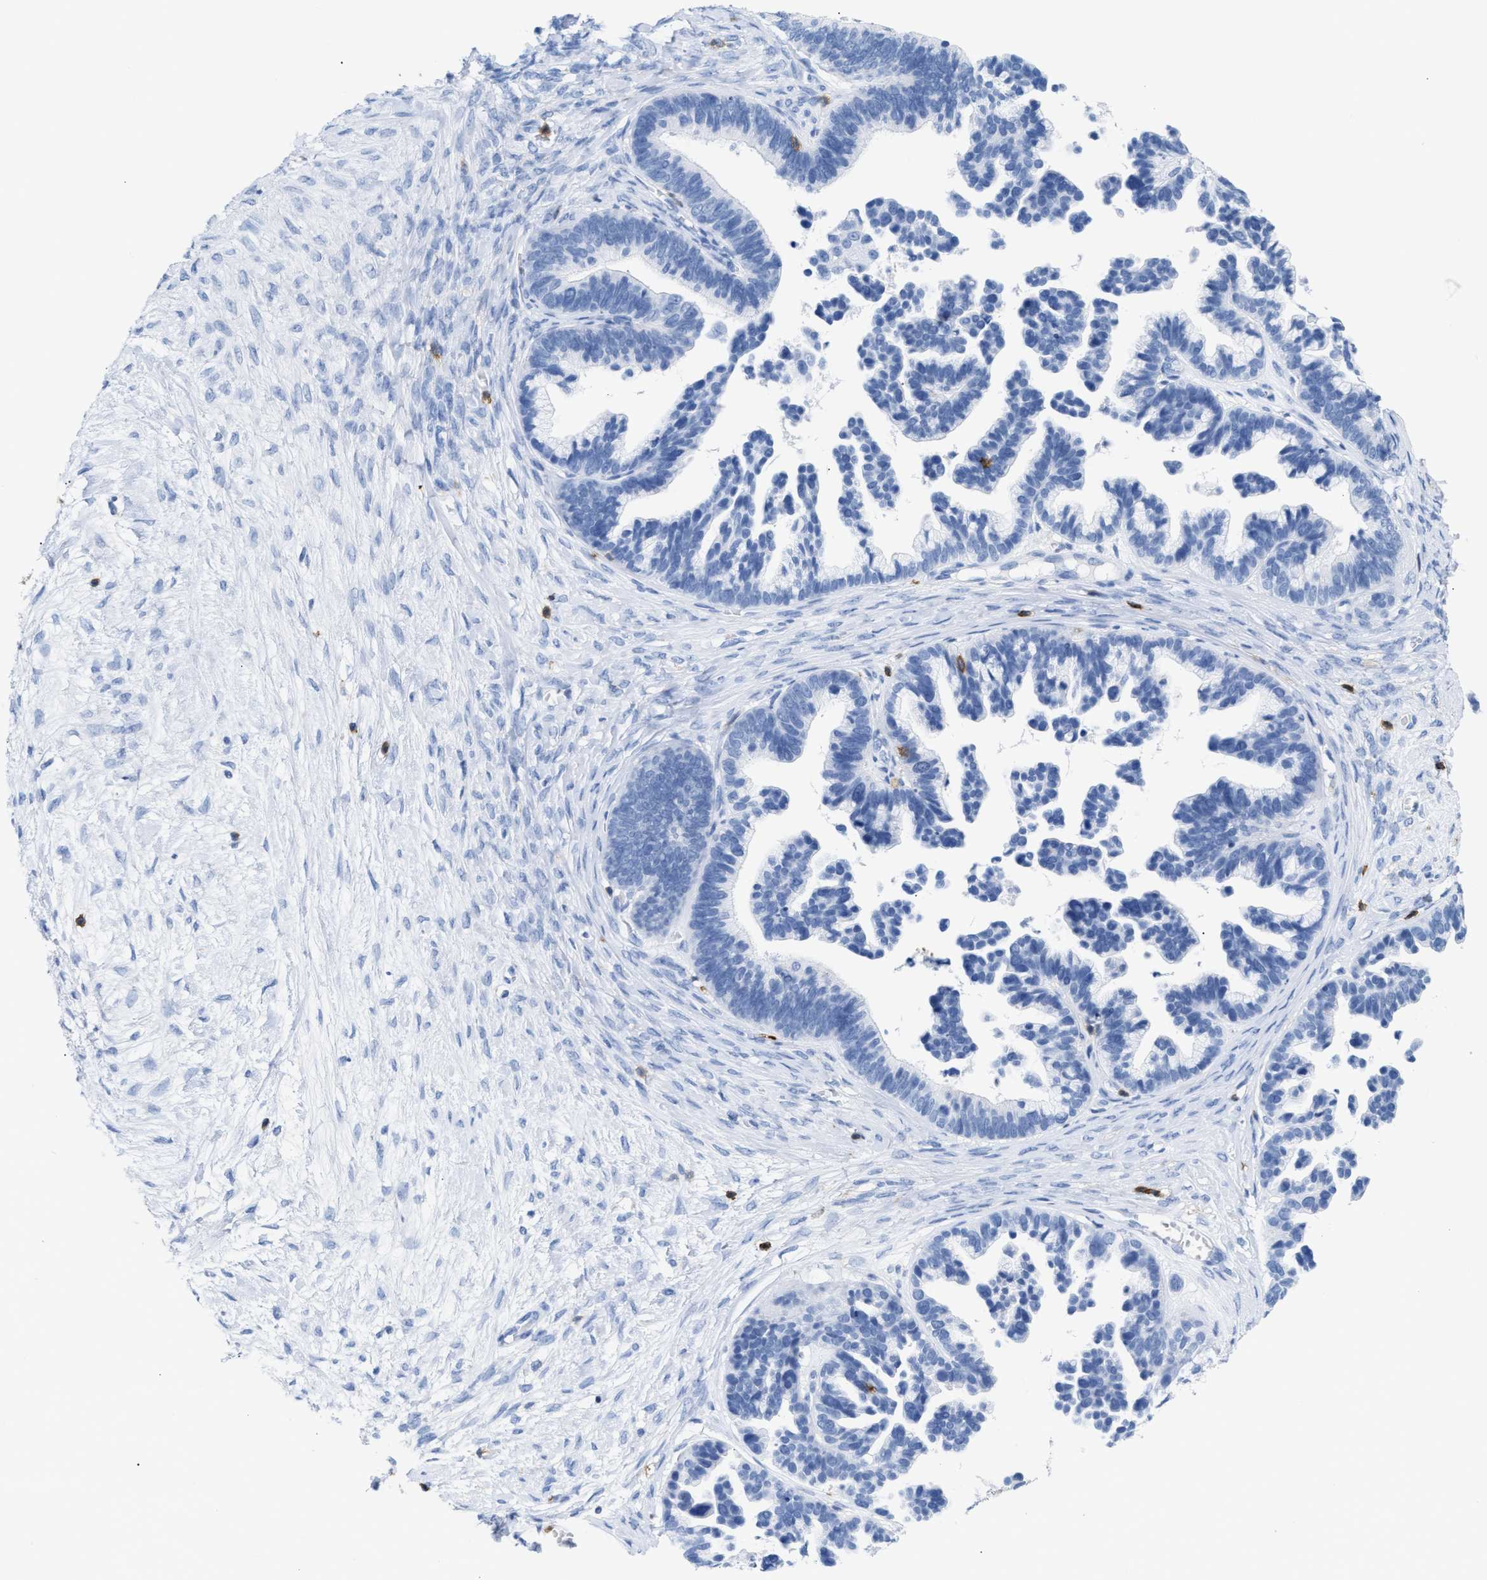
{"staining": {"intensity": "negative", "quantity": "none", "location": "none"}, "tissue": "ovarian cancer", "cell_type": "Tumor cells", "image_type": "cancer", "snomed": [{"axis": "morphology", "description": "Cystadenocarcinoma, serous, NOS"}, {"axis": "topography", "description": "Ovary"}], "caption": "Ovarian cancer stained for a protein using immunohistochemistry demonstrates no expression tumor cells.", "gene": "LCP1", "patient": {"sex": "female", "age": 56}}